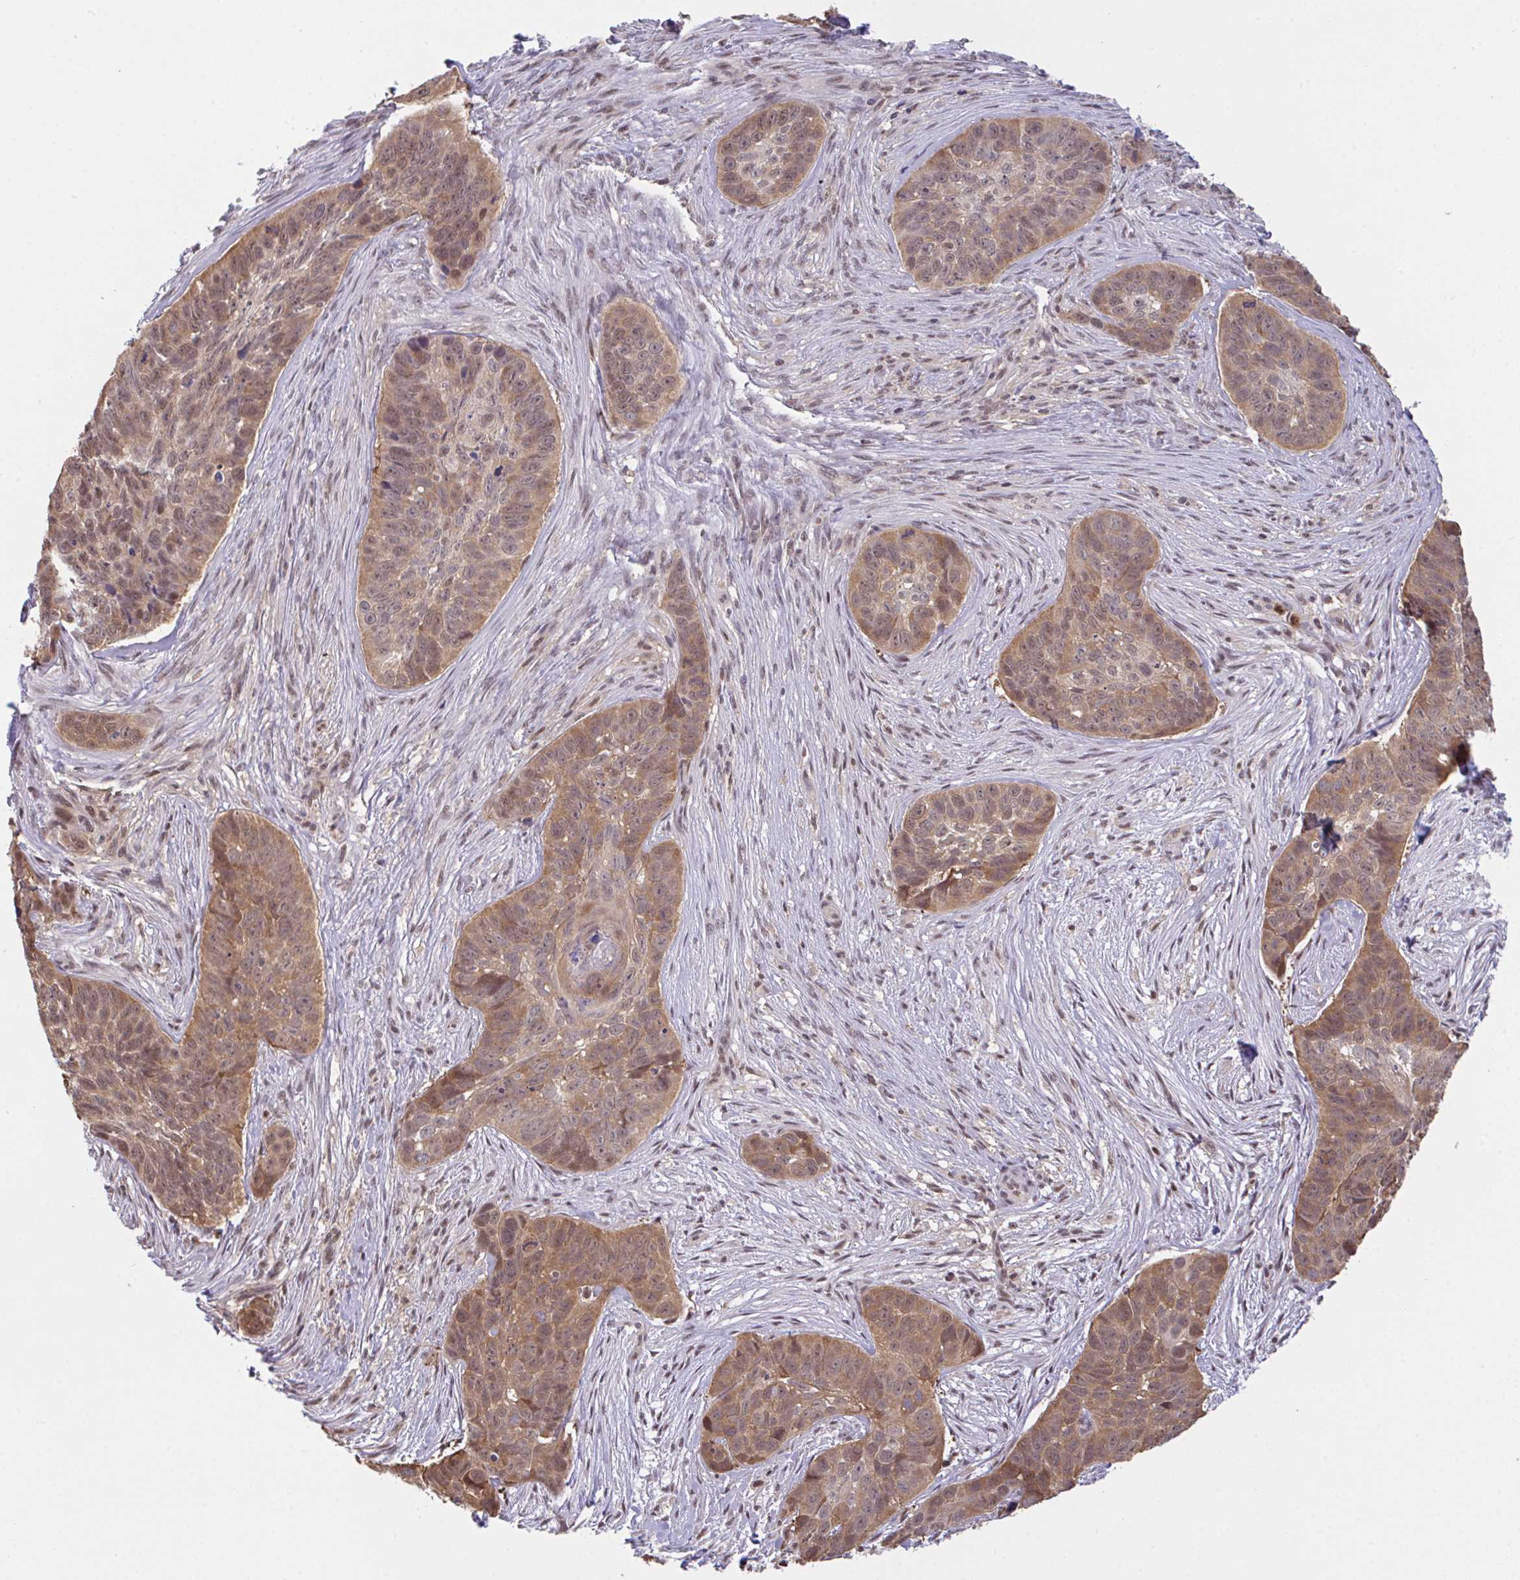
{"staining": {"intensity": "moderate", "quantity": ">75%", "location": "cytoplasmic/membranous,nuclear"}, "tissue": "skin cancer", "cell_type": "Tumor cells", "image_type": "cancer", "snomed": [{"axis": "morphology", "description": "Basal cell carcinoma"}, {"axis": "topography", "description": "Skin"}], "caption": "Moderate cytoplasmic/membranous and nuclear protein expression is seen in about >75% of tumor cells in basal cell carcinoma (skin). The protein of interest is shown in brown color, while the nuclei are stained blue.", "gene": "OR6K3", "patient": {"sex": "female", "age": 82}}